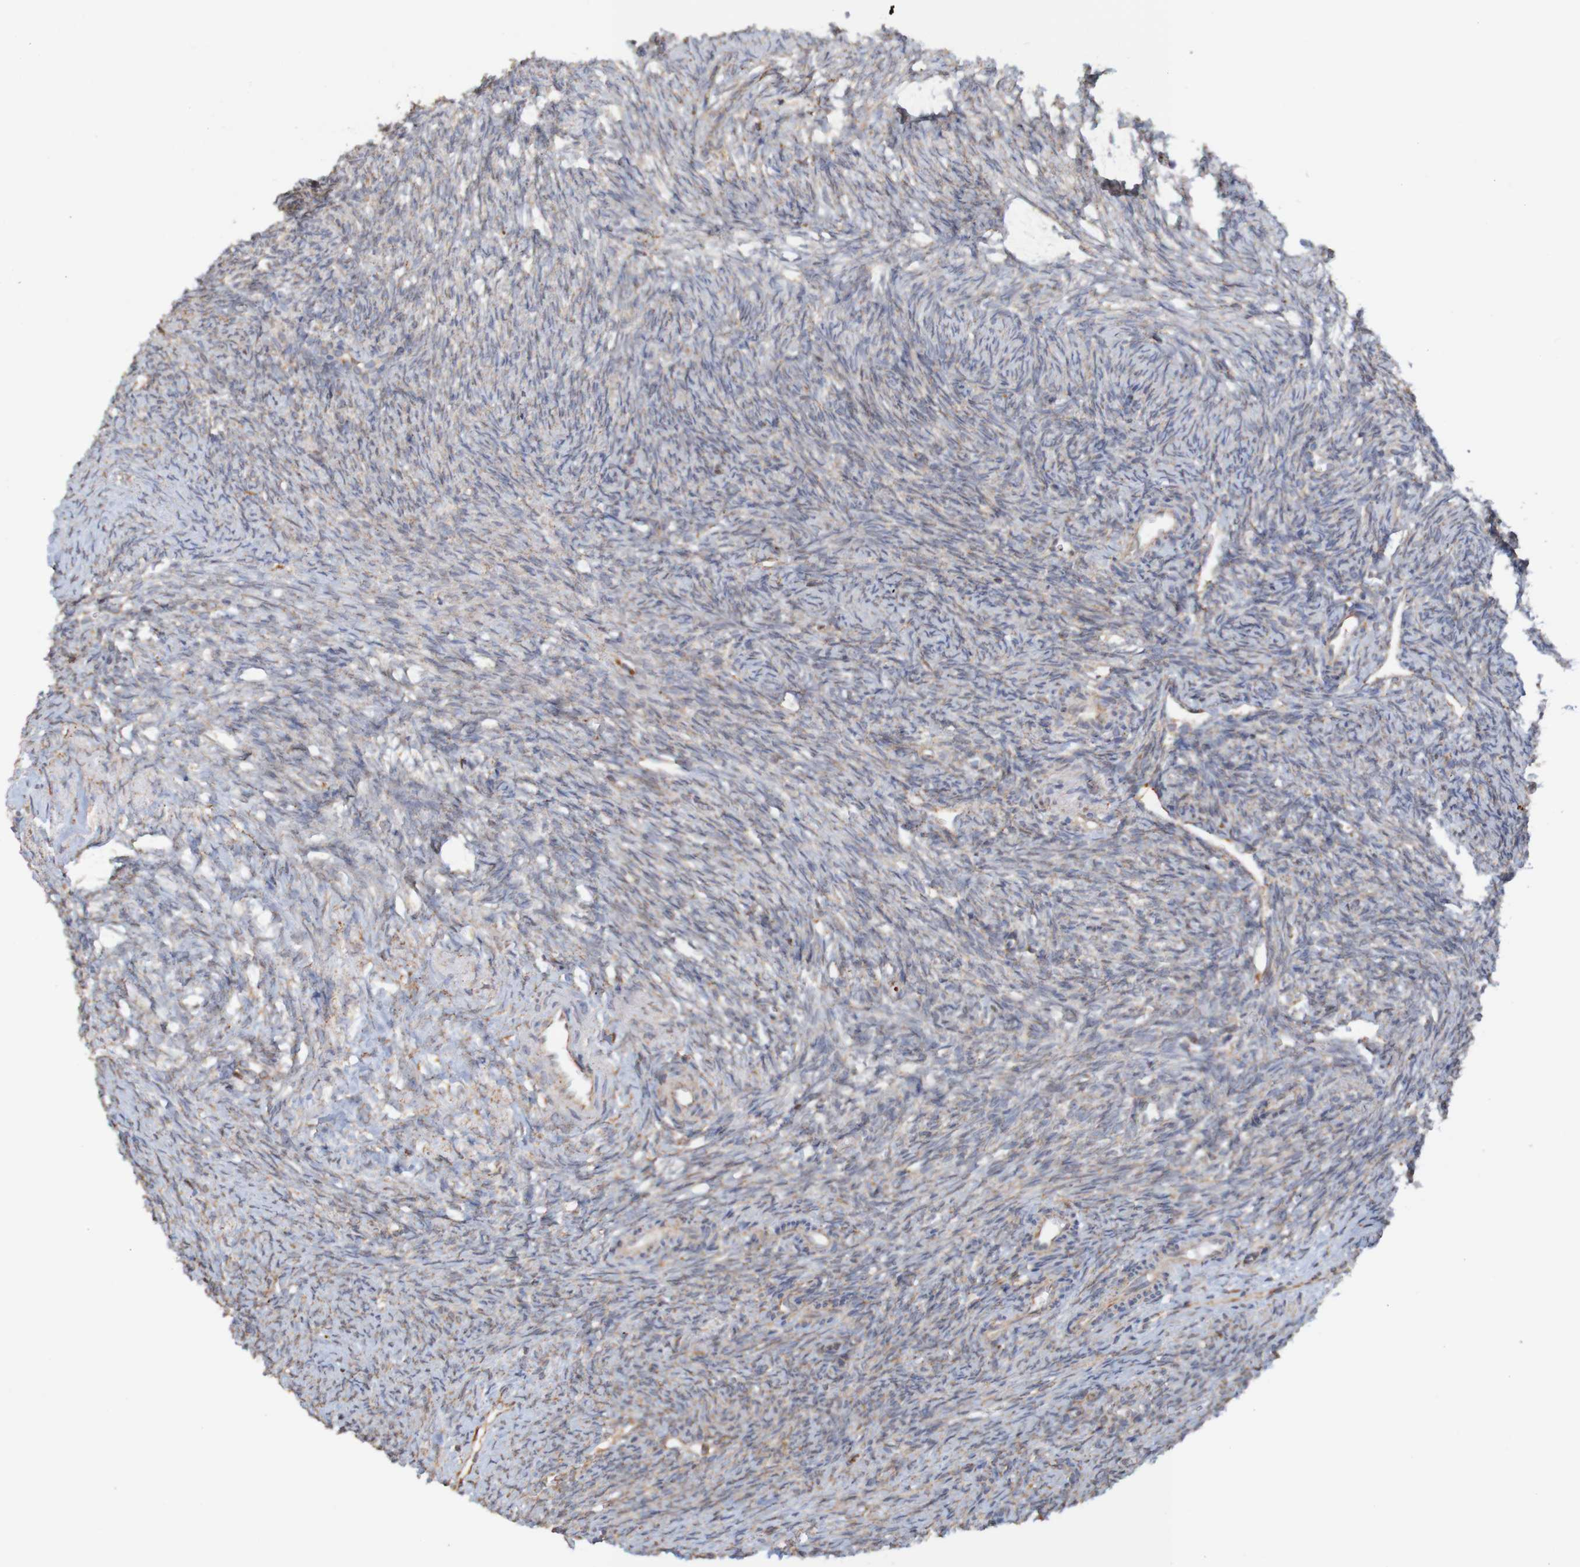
{"staining": {"intensity": "moderate", "quantity": "25%-75%", "location": "cytoplasmic/membranous"}, "tissue": "ovary", "cell_type": "Ovarian stroma cells", "image_type": "normal", "snomed": [{"axis": "morphology", "description": "Normal tissue, NOS"}, {"axis": "topography", "description": "Ovary"}], "caption": "Immunohistochemistry staining of unremarkable ovary, which exhibits medium levels of moderate cytoplasmic/membranous staining in about 25%-75% of ovarian stroma cells indicating moderate cytoplasmic/membranous protein staining. The staining was performed using DAB (brown) for protein detection and nuclei were counterstained in hematoxylin (blue).", "gene": "PDIA3", "patient": {"sex": "female", "age": 41}}